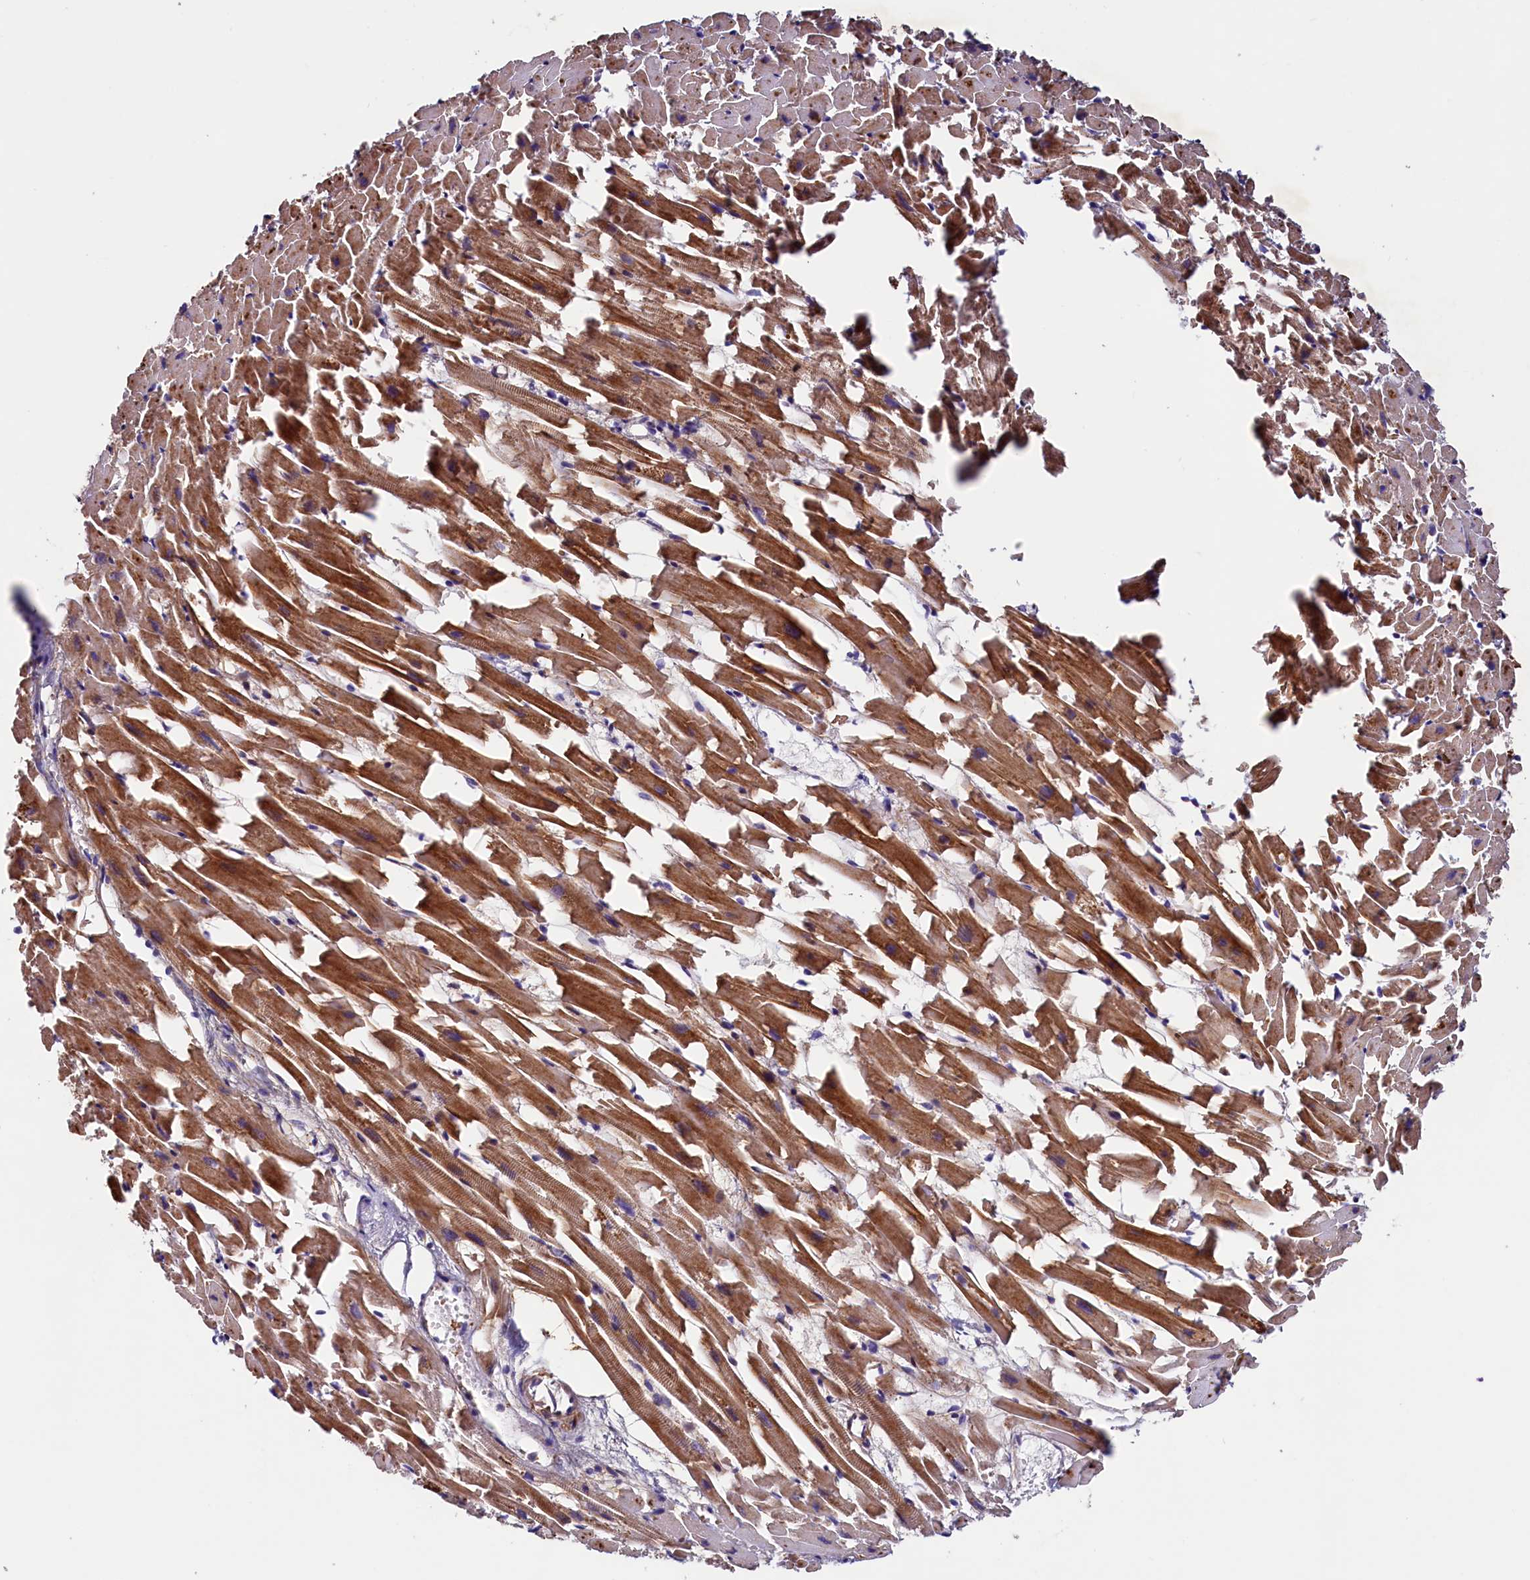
{"staining": {"intensity": "strong", "quantity": ">75%", "location": "cytoplasmic/membranous"}, "tissue": "heart muscle", "cell_type": "Cardiomyocytes", "image_type": "normal", "snomed": [{"axis": "morphology", "description": "Normal tissue, NOS"}, {"axis": "topography", "description": "Heart"}], "caption": "Brown immunohistochemical staining in unremarkable heart muscle shows strong cytoplasmic/membranous positivity in approximately >75% of cardiomyocytes. (Brightfield microscopy of DAB IHC at high magnification).", "gene": "DUOXA1", "patient": {"sex": "female", "age": 64}}